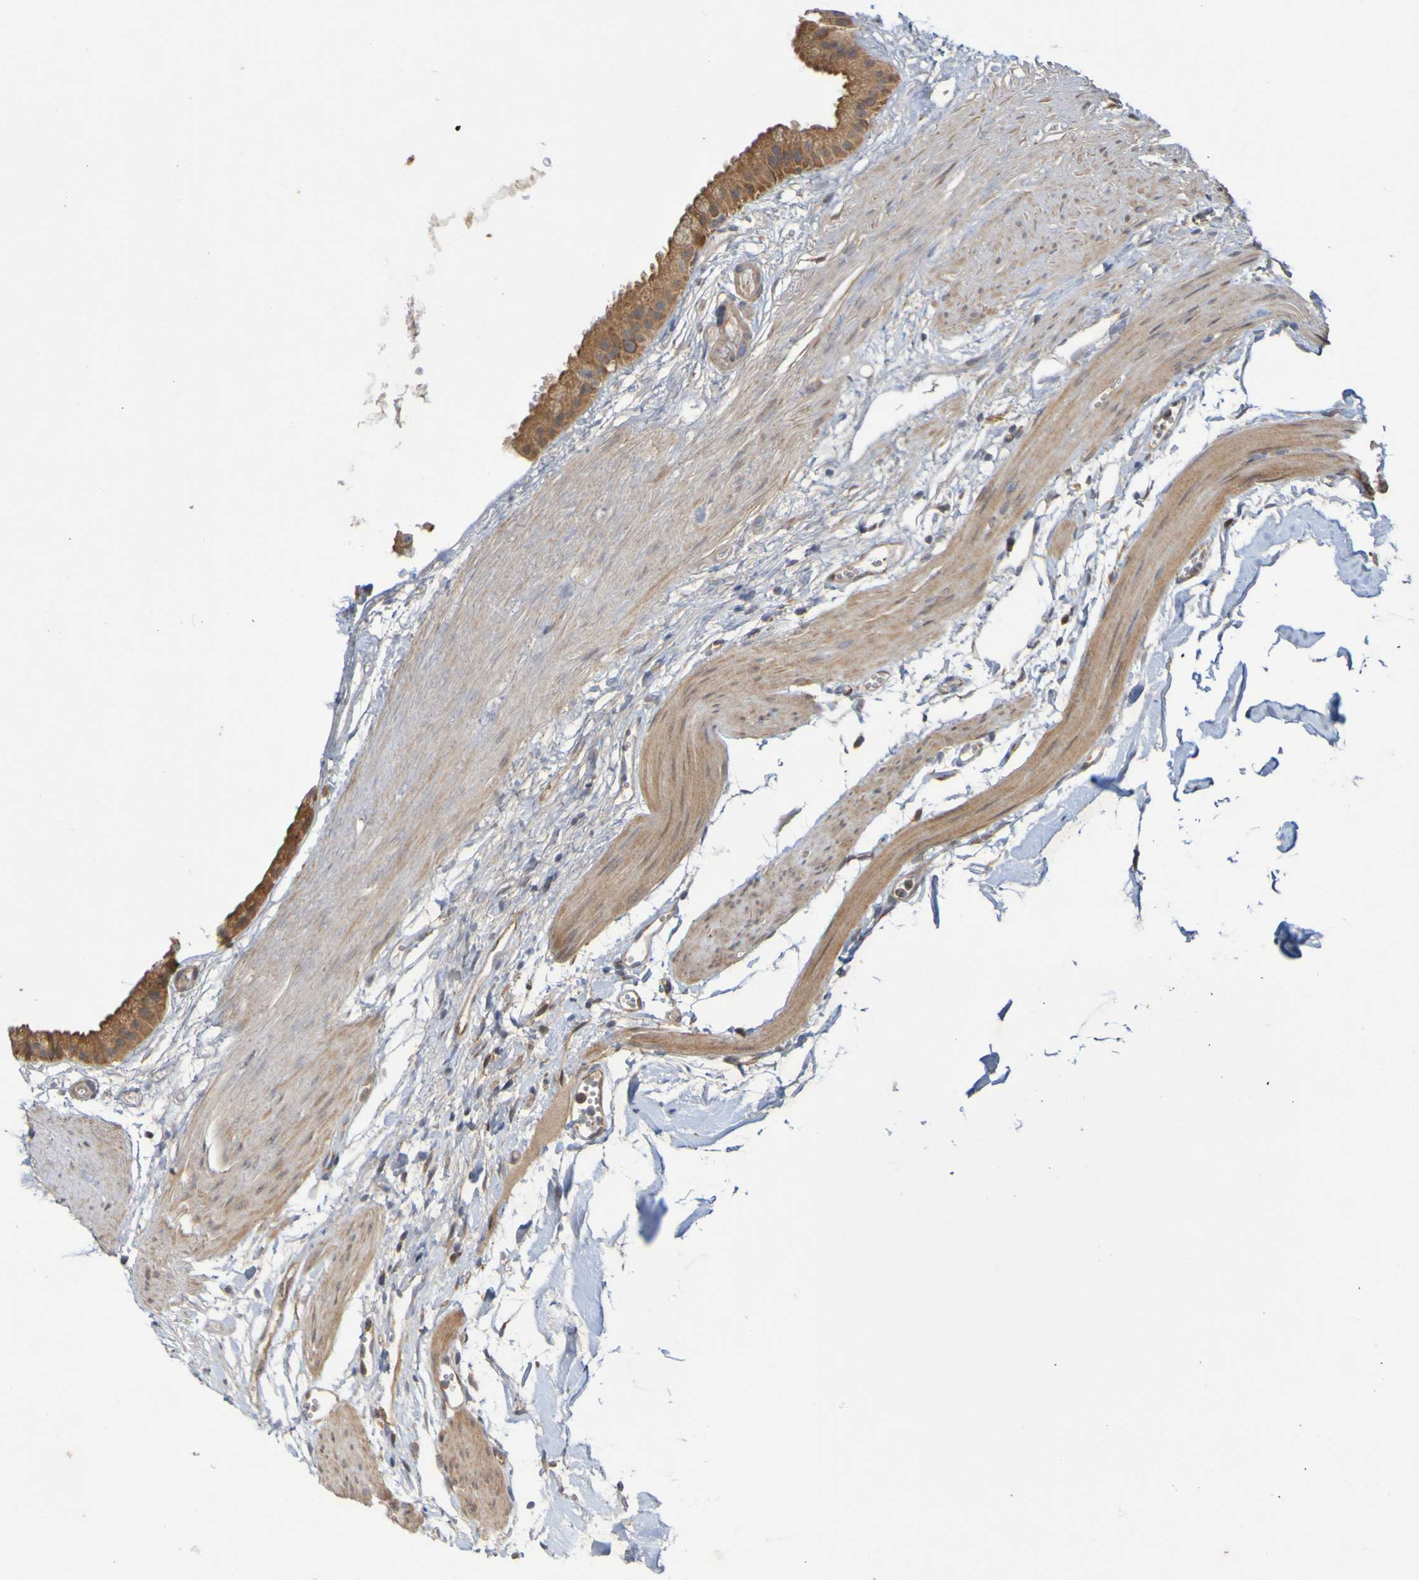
{"staining": {"intensity": "strong", "quantity": ">75%", "location": "cytoplasmic/membranous"}, "tissue": "gallbladder", "cell_type": "Glandular cells", "image_type": "normal", "snomed": [{"axis": "morphology", "description": "Normal tissue, NOS"}, {"axis": "topography", "description": "Gallbladder"}], "caption": "Immunohistochemical staining of benign human gallbladder shows strong cytoplasmic/membranous protein staining in about >75% of glandular cells.", "gene": "TMBIM1", "patient": {"sex": "female", "age": 64}}